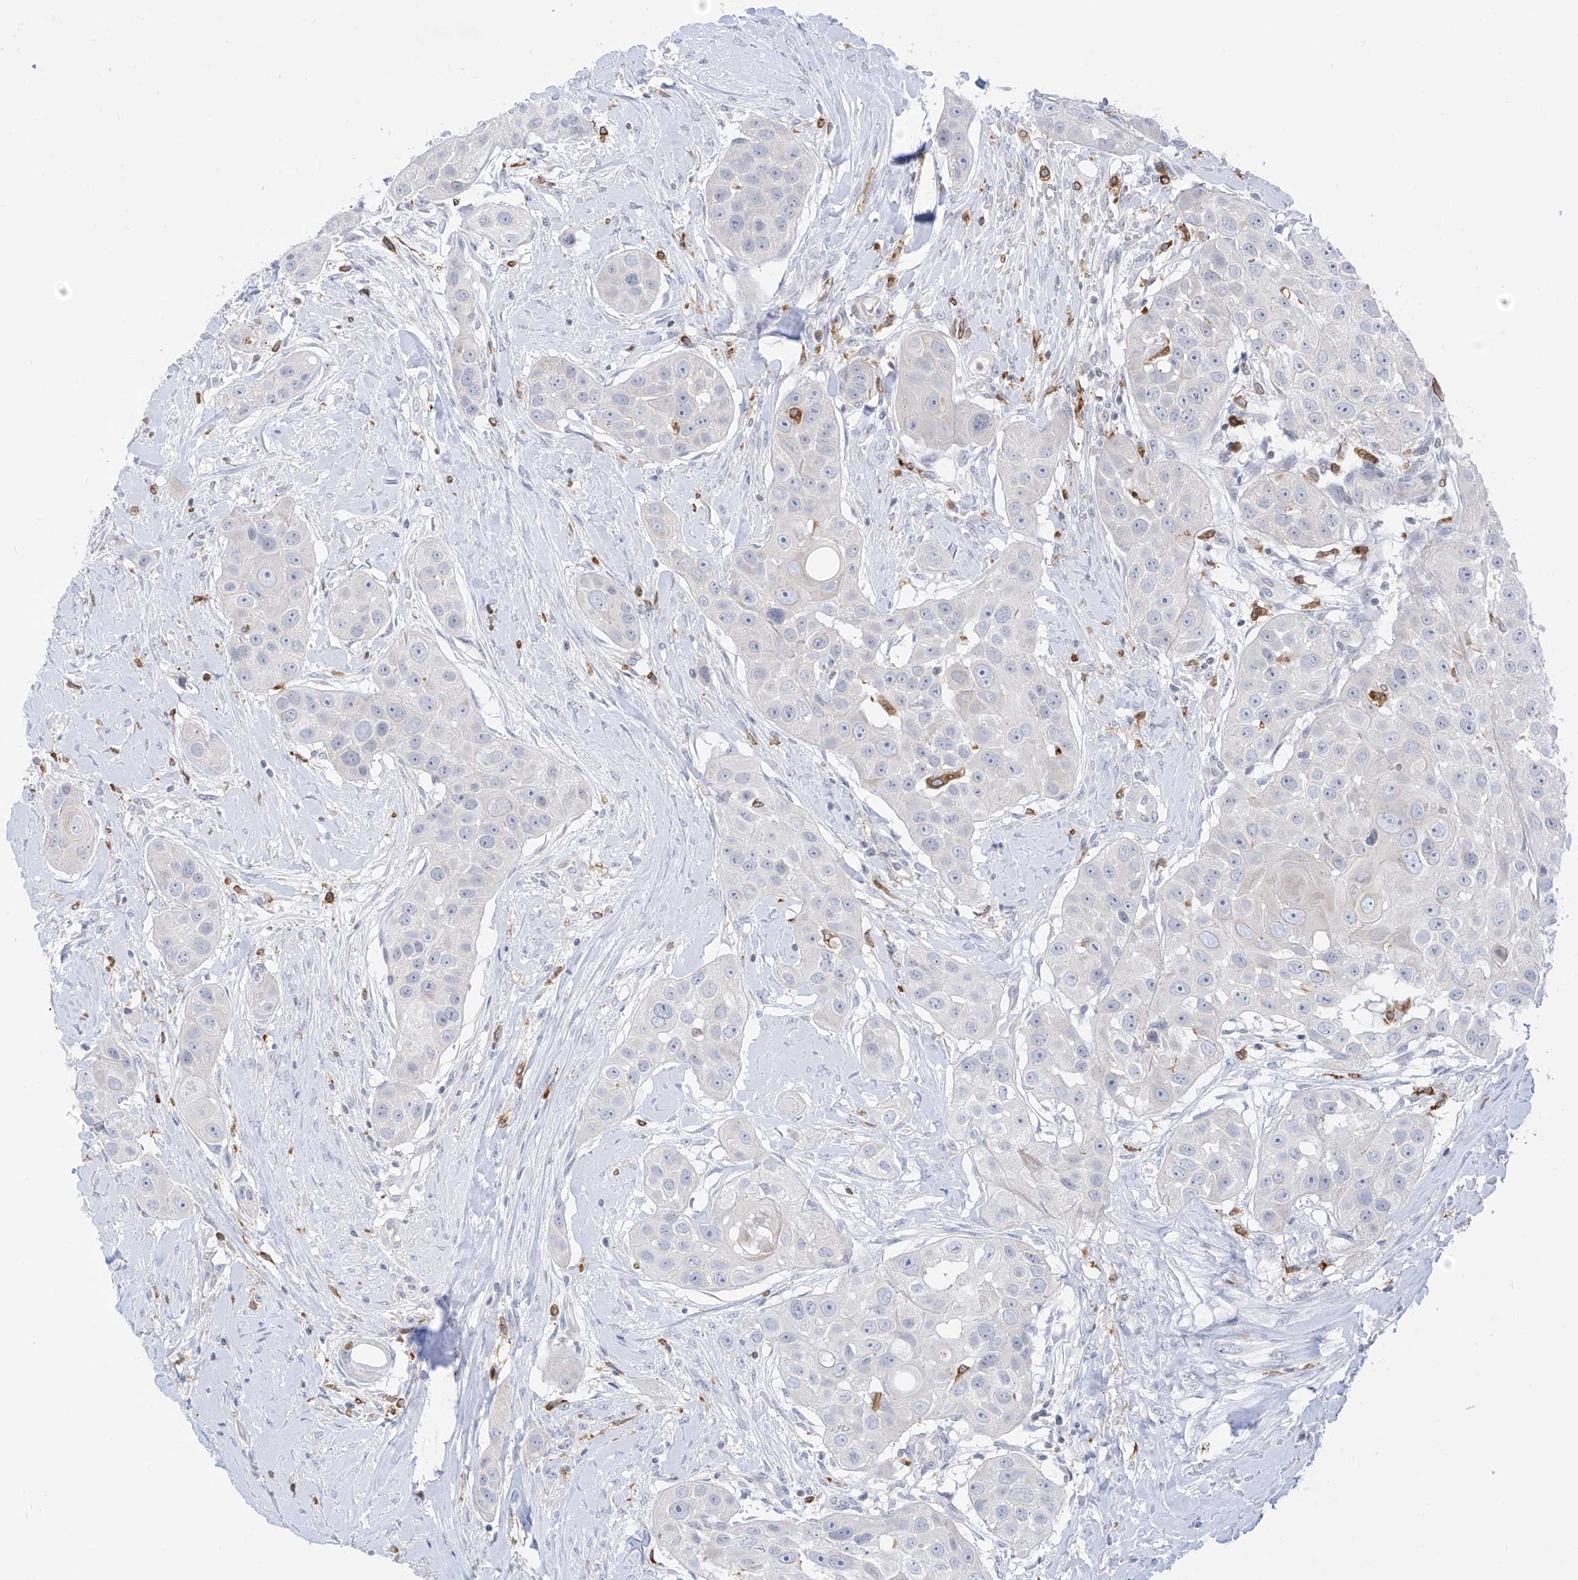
{"staining": {"intensity": "negative", "quantity": "none", "location": "none"}, "tissue": "head and neck cancer", "cell_type": "Tumor cells", "image_type": "cancer", "snomed": [{"axis": "morphology", "description": "Normal tissue, NOS"}, {"axis": "morphology", "description": "Squamous cell carcinoma, NOS"}, {"axis": "topography", "description": "Skeletal muscle"}, {"axis": "topography", "description": "Head-Neck"}], "caption": "High power microscopy histopathology image of an immunohistochemistry (IHC) image of squamous cell carcinoma (head and neck), revealing no significant positivity in tumor cells.", "gene": "TBXAS1", "patient": {"sex": "male", "age": 51}}